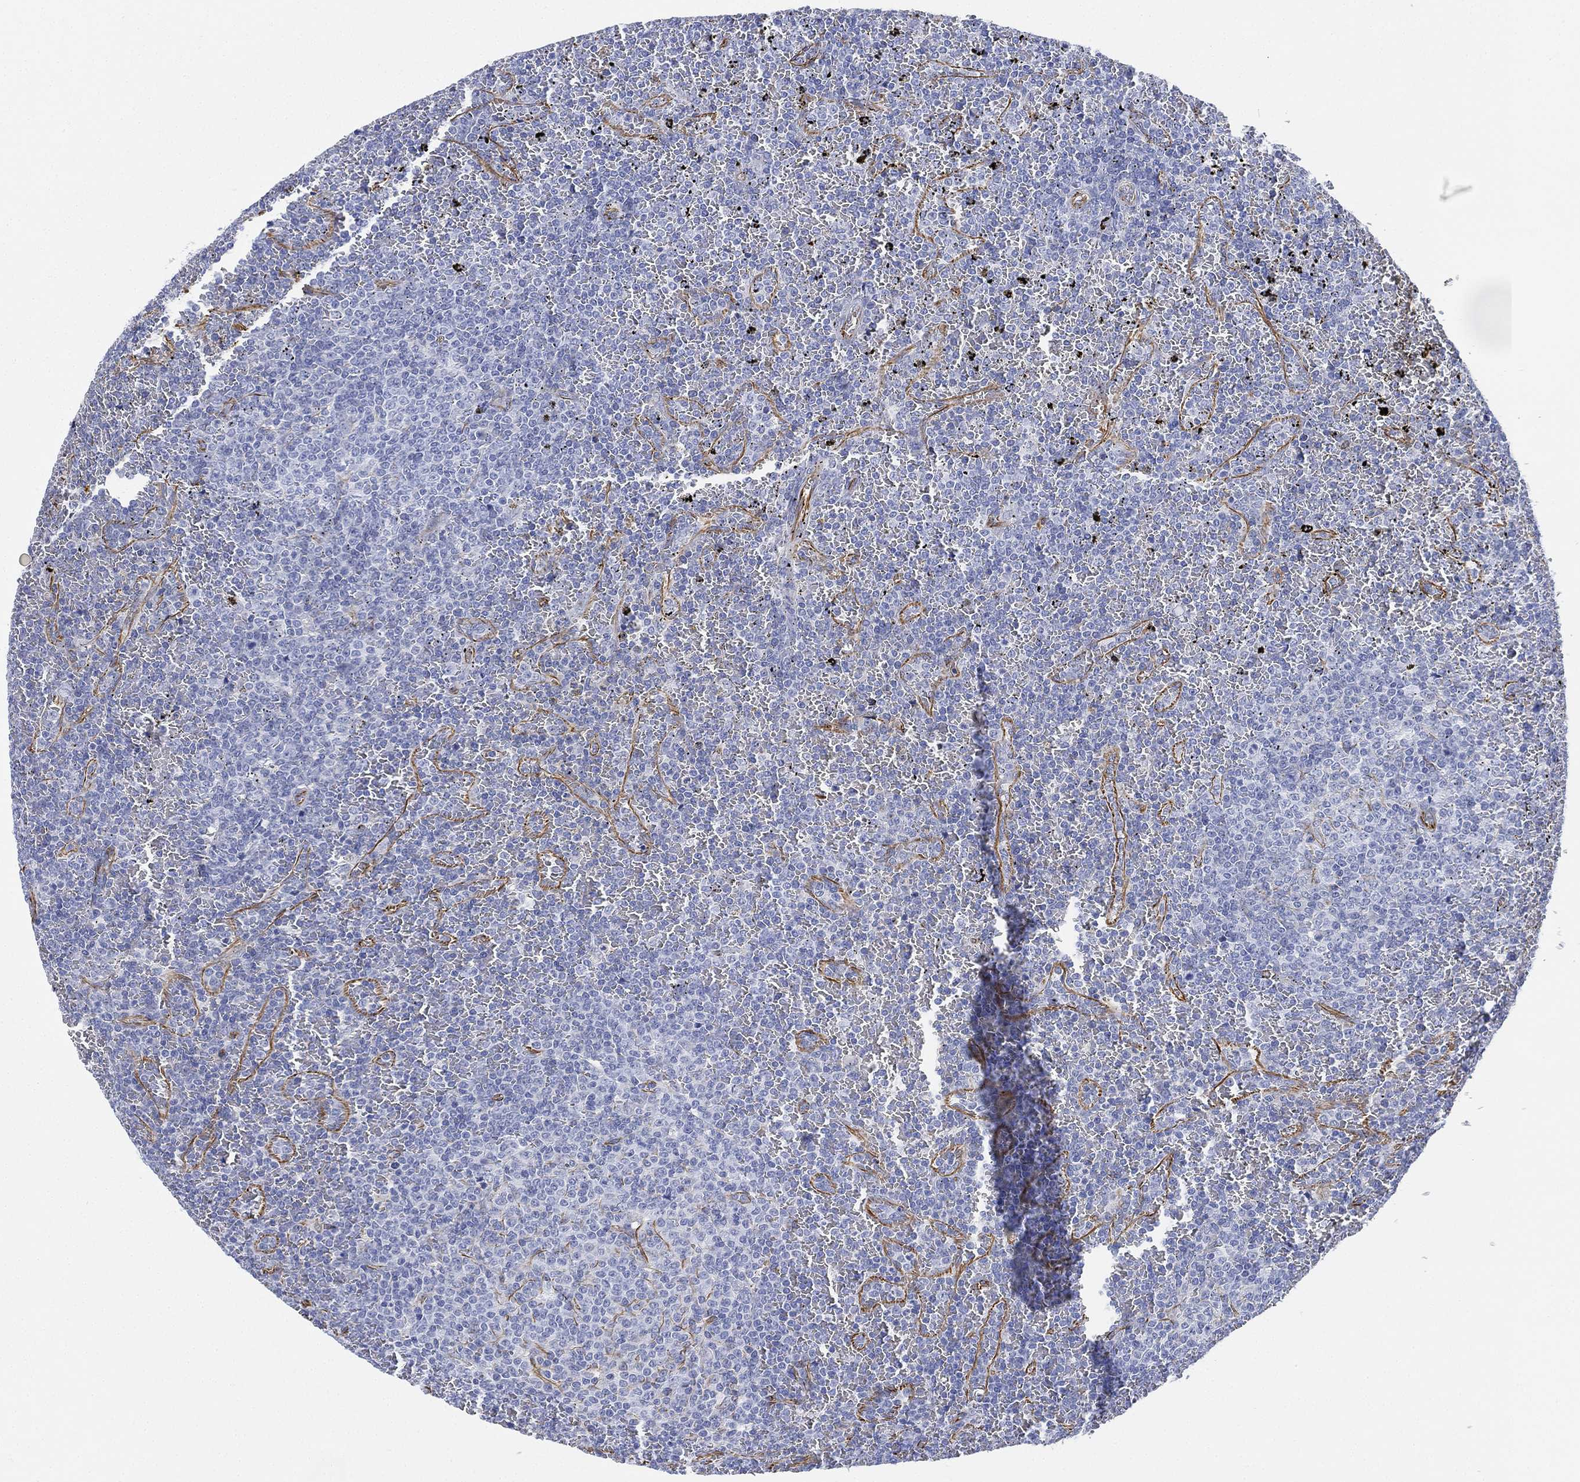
{"staining": {"intensity": "negative", "quantity": "none", "location": "none"}, "tissue": "lymphoma", "cell_type": "Tumor cells", "image_type": "cancer", "snomed": [{"axis": "morphology", "description": "Malignant lymphoma, non-Hodgkin's type, Low grade"}, {"axis": "topography", "description": "Spleen"}], "caption": "Lymphoma stained for a protein using immunohistochemistry demonstrates no expression tumor cells.", "gene": "PSKH2", "patient": {"sex": "female", "age": 77}}